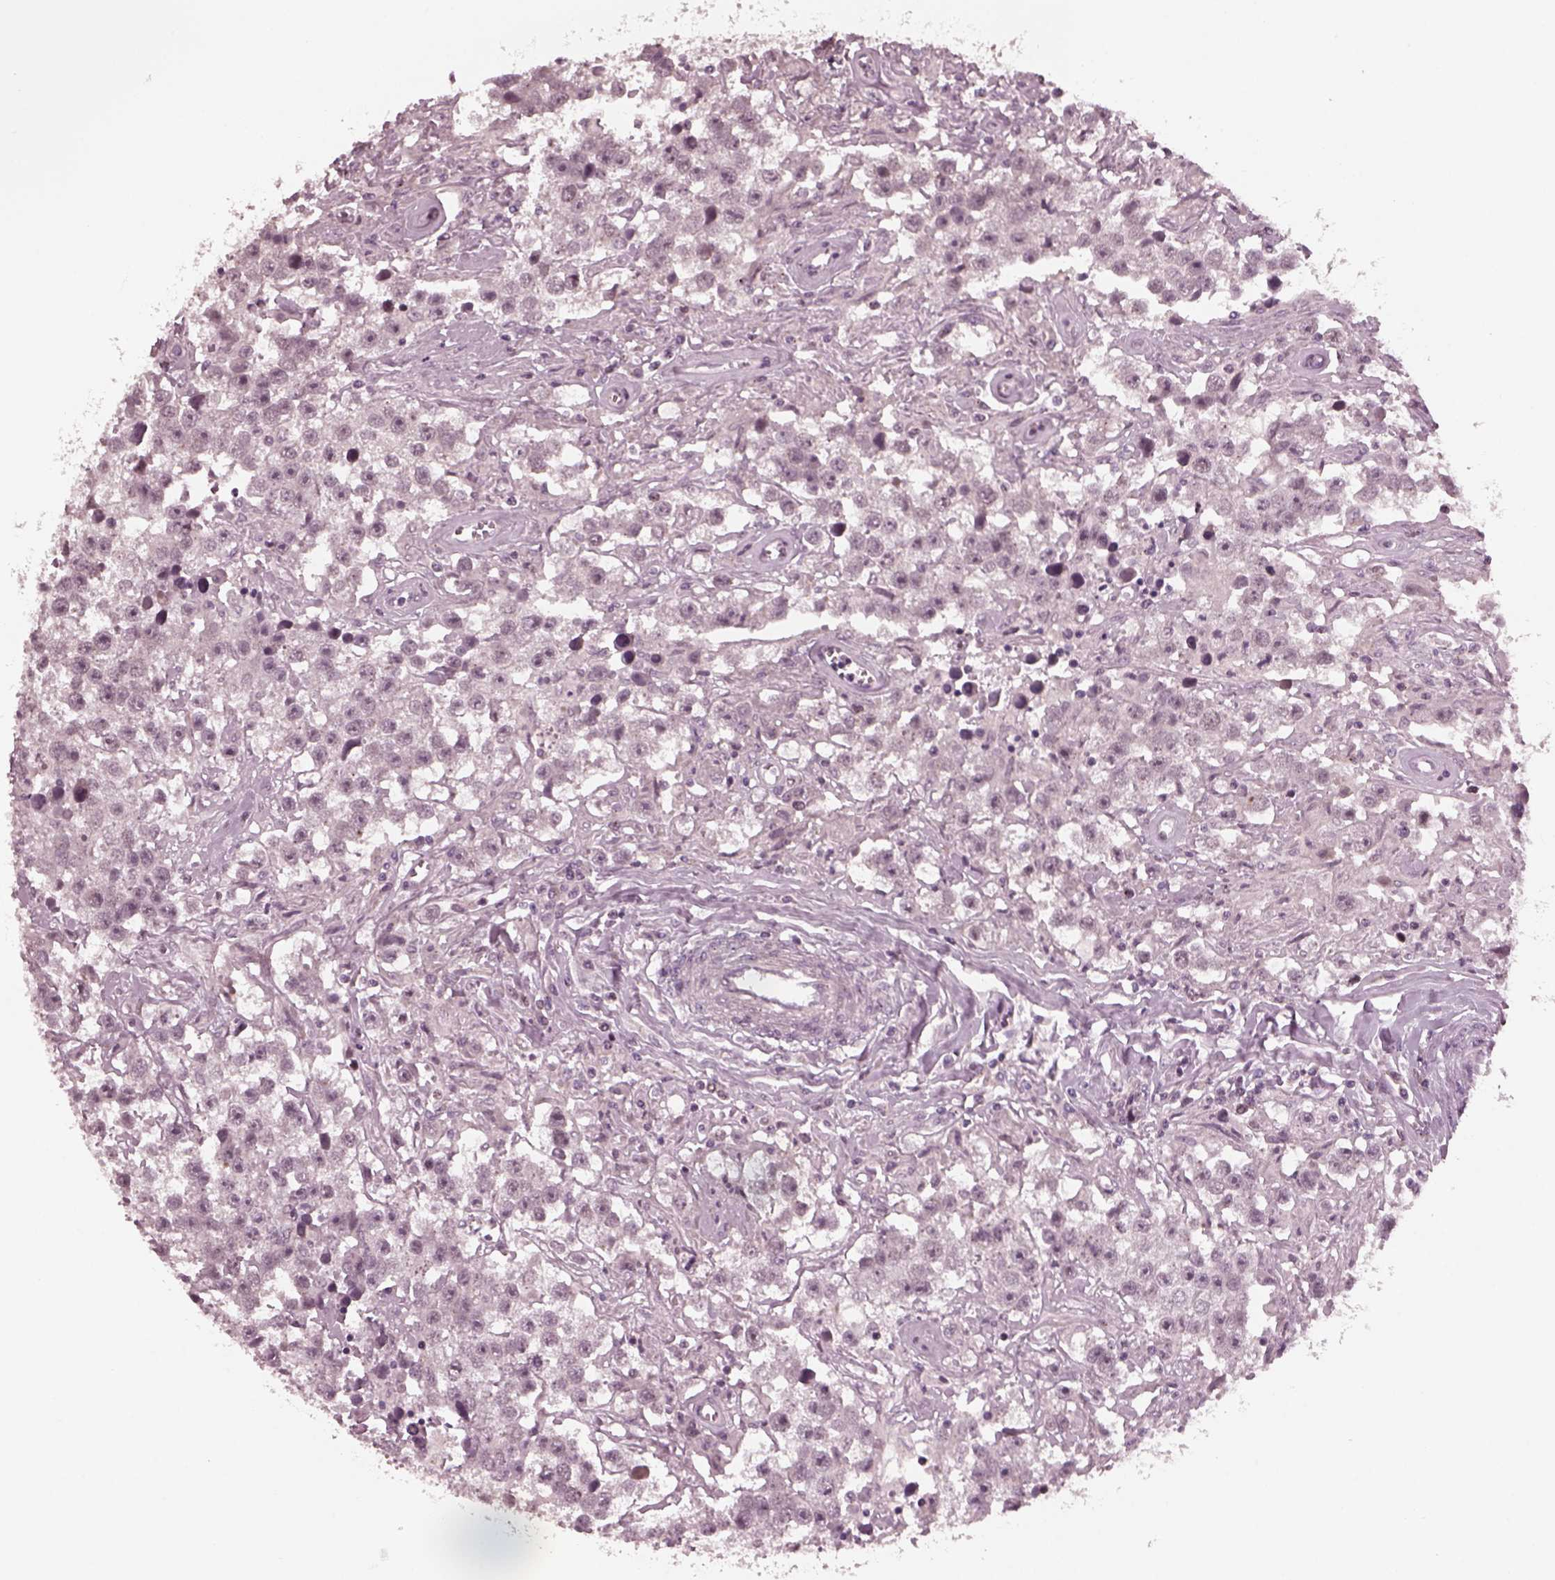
{"staining": {"intensity": "negative", "quantity": "none", "location": "none"}, "tissue": "testis cancer", "cell_type": "Tumor cells", "image_type": "cancer", "snomed": [{"axis": "morphology", "description": "Seminoma, NOS"}, {"axis": "topography", "description": "Testis"}], "caption": "An immunohistochemistry (IHC) micrograph of testis seminoma is shown. There is no staining in tumor cells of testis seminoma.", "gene": "SAXO1", "patient": {"sex": "male", "age": 43}}